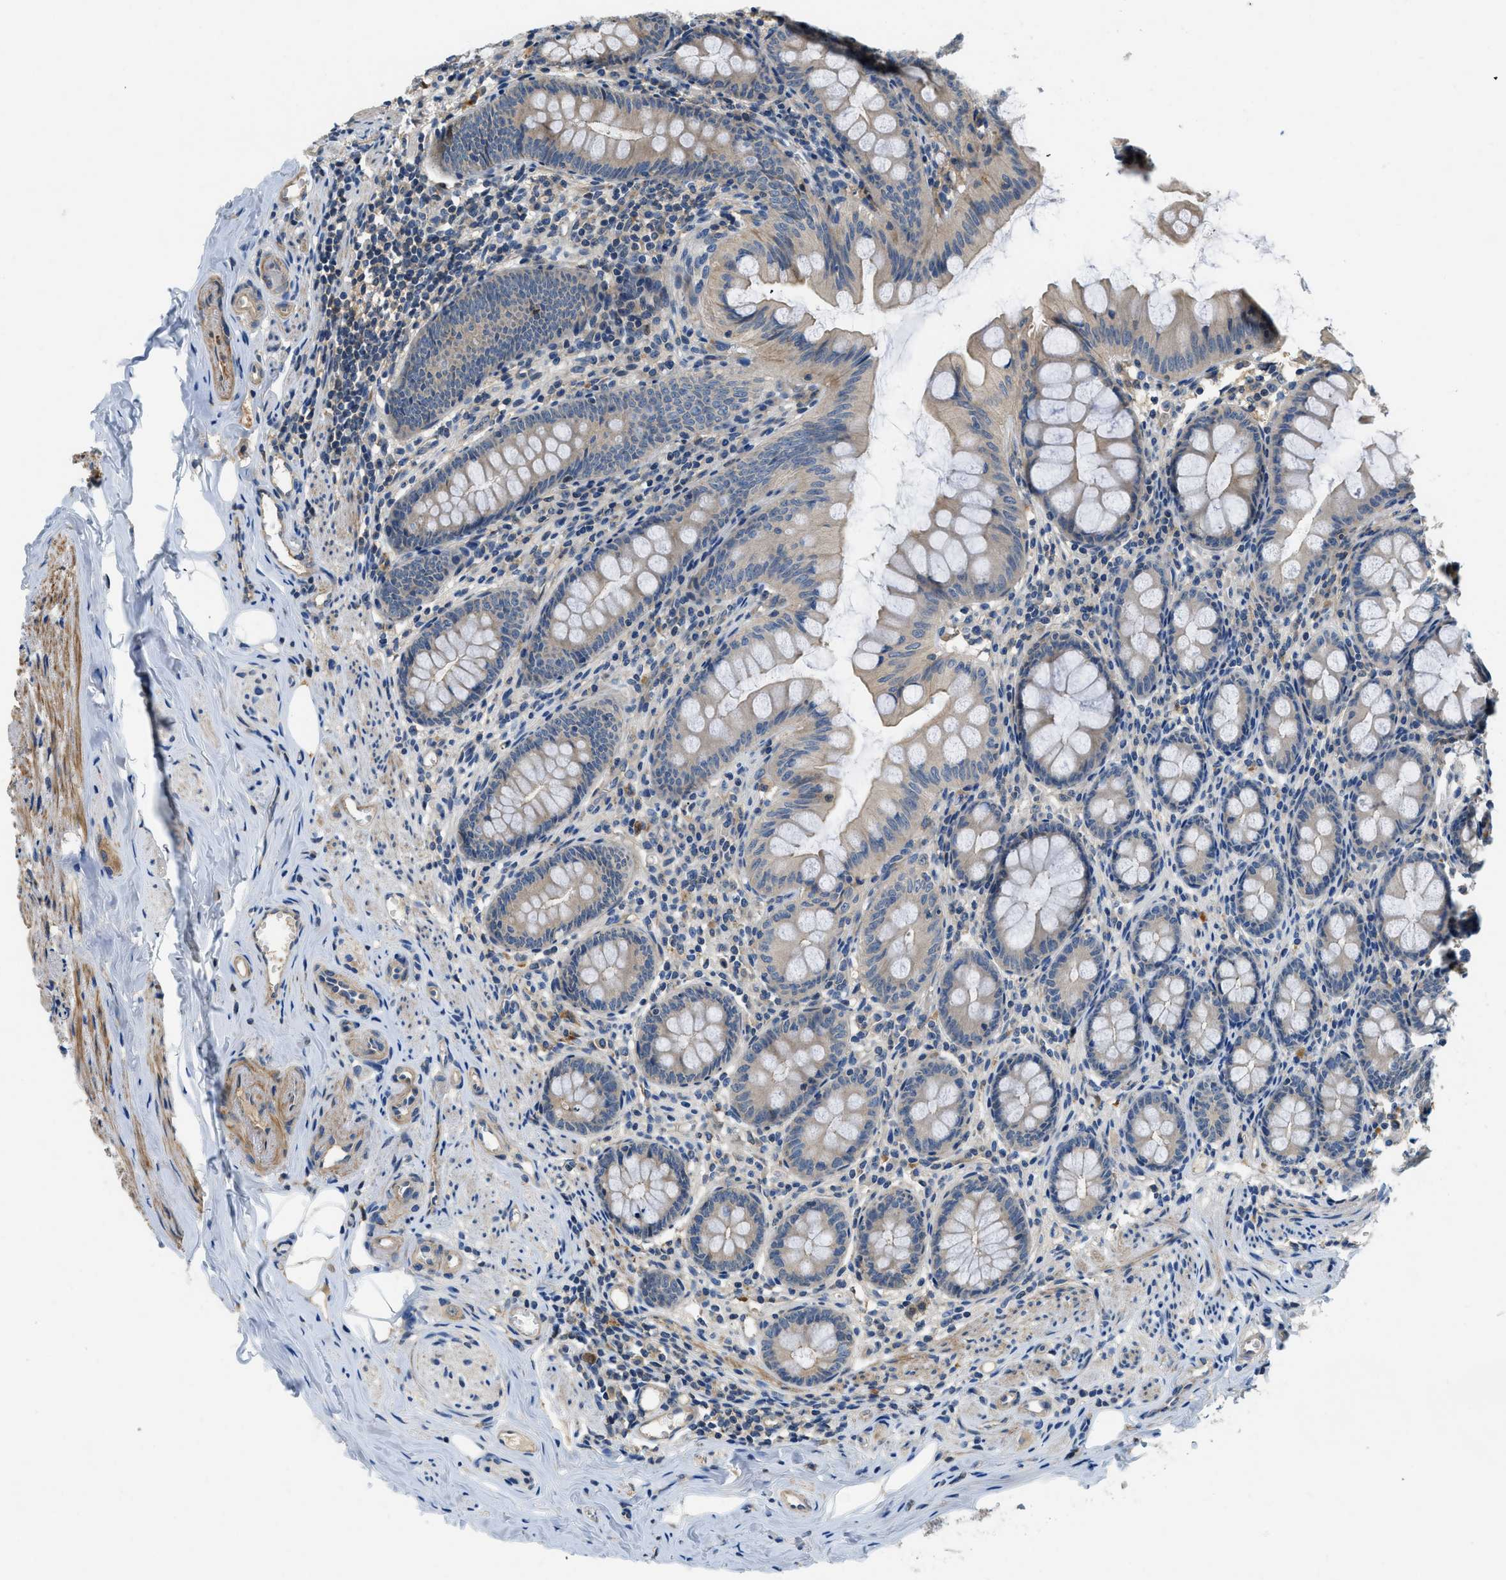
{"staining": {"intensity": "weak", "quantity": "25%-75%", "location": "cytoplasmic/membranous"}, "tissue": "appendix", "cell_type": "Glandular cells", "image_type": "normal", "snomed": [{"axis": "morphology", "description": "Normal tissue, NOS"}, {"axis": "topography", "description": "Appendix"}], "caption": "Immunohistochemical staining of normal human appendix demonstrates low levels of weak cytoplasmic/membranous expression in approximately 25%-75% of glandular cells. The protein is stained brown, and the nuclei are stained in blue (DAB IHC with brightfield microscopy, high magnification).", "gene": "GPR31", "patient": {"sex": "female", "age": 77}}